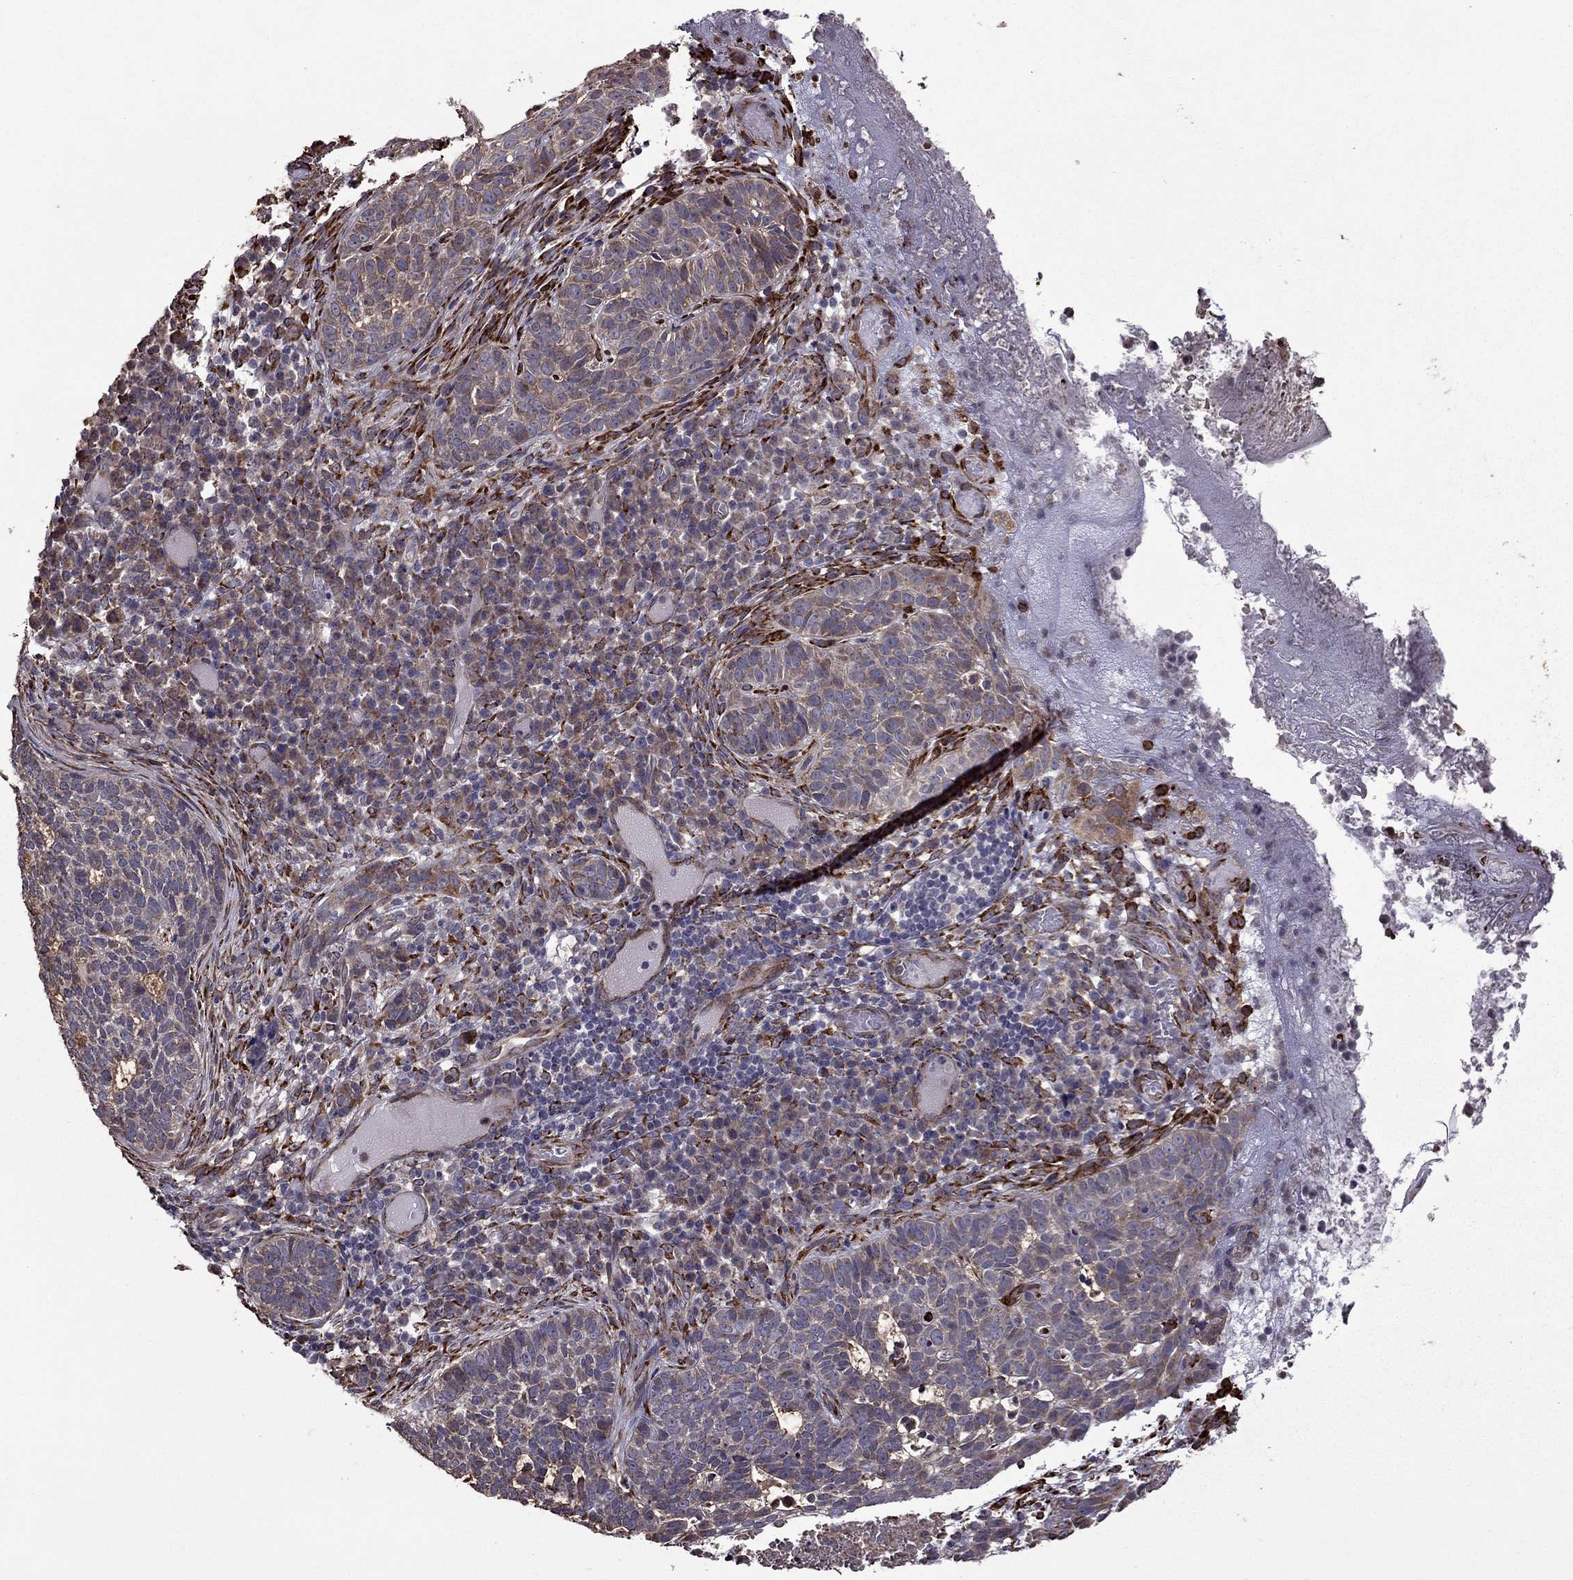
{"staining": {"intensity": "moderate", "quantity": "<25%", "location": "cytoplasmic/membranous"}, "tissue": "skin cancer", "cell_type": "Tumor cells", "image_type": "cancer", "snomed": [{"axis": "morphology", "description": "Basal cell carcinoma"}, {"axis": "topography", "description": "Skin"}], "caption": "Skin basal cell carcinoma stained with immunohistochemistry (IHC) shows moderate cytoplasmic/membranous expression in about <25% of tumor cells.", "gene": "IKBIP", "patient": {"sex": "female", "age": 69}}